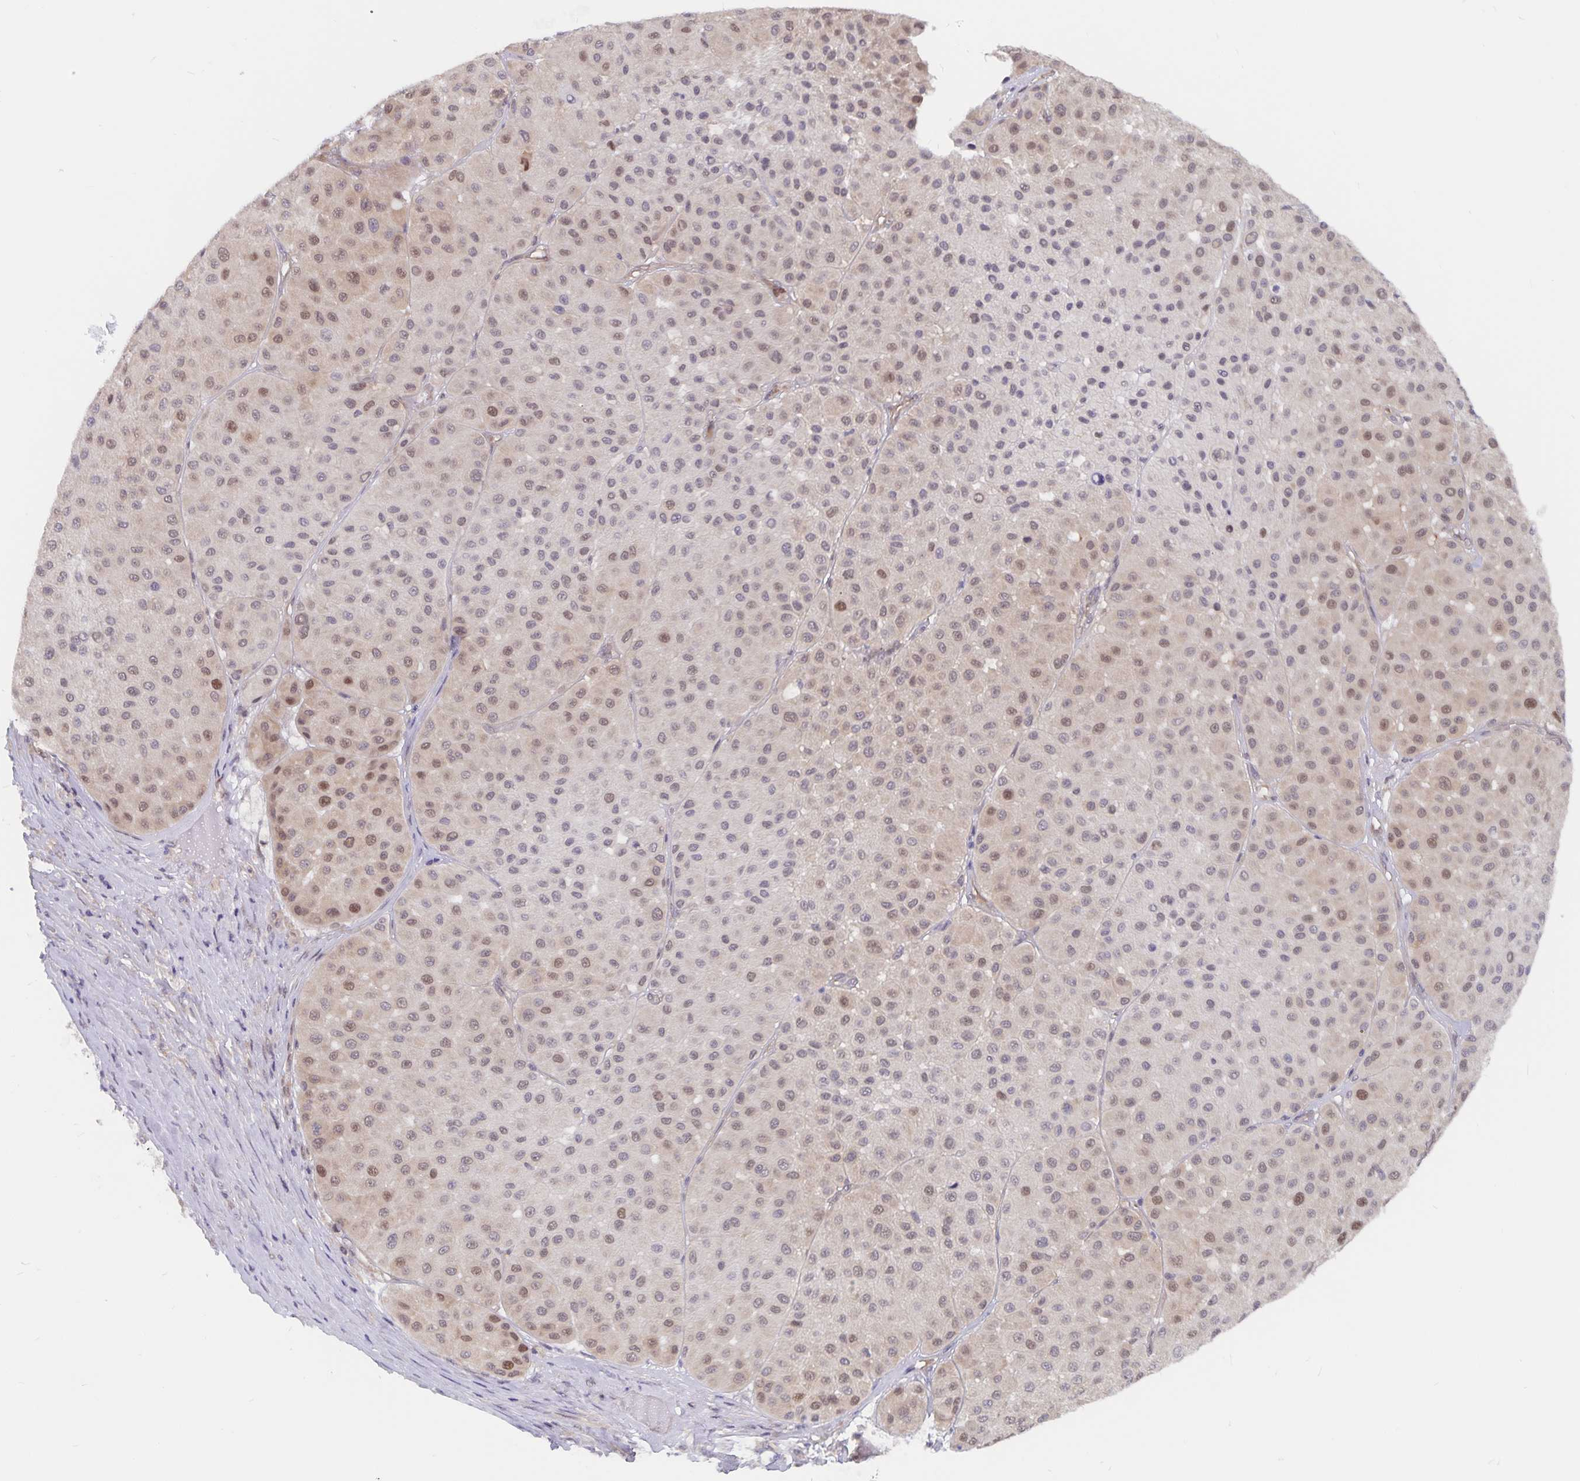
{"staining": {"intensity": "weak", "quantity": "25%-75%", "location": "nuclear"}, "tissue": "melanoma", "cell_type": "Tumor cells", "image_type": "cancer", "snomed": [{"axis": "morphology", "description": "Malignant melanoma, Metastatic site"}, {"axis": "topography", "description": "Smooth muscle"}], "caption": "Protein expression analysis of malignant melanoma (metastatic site) displays weak nuclear expression in approximately 25%-75% of tumor cells.", "gene": "BAG6", "patient": {"sex": "male", "age": 41}}